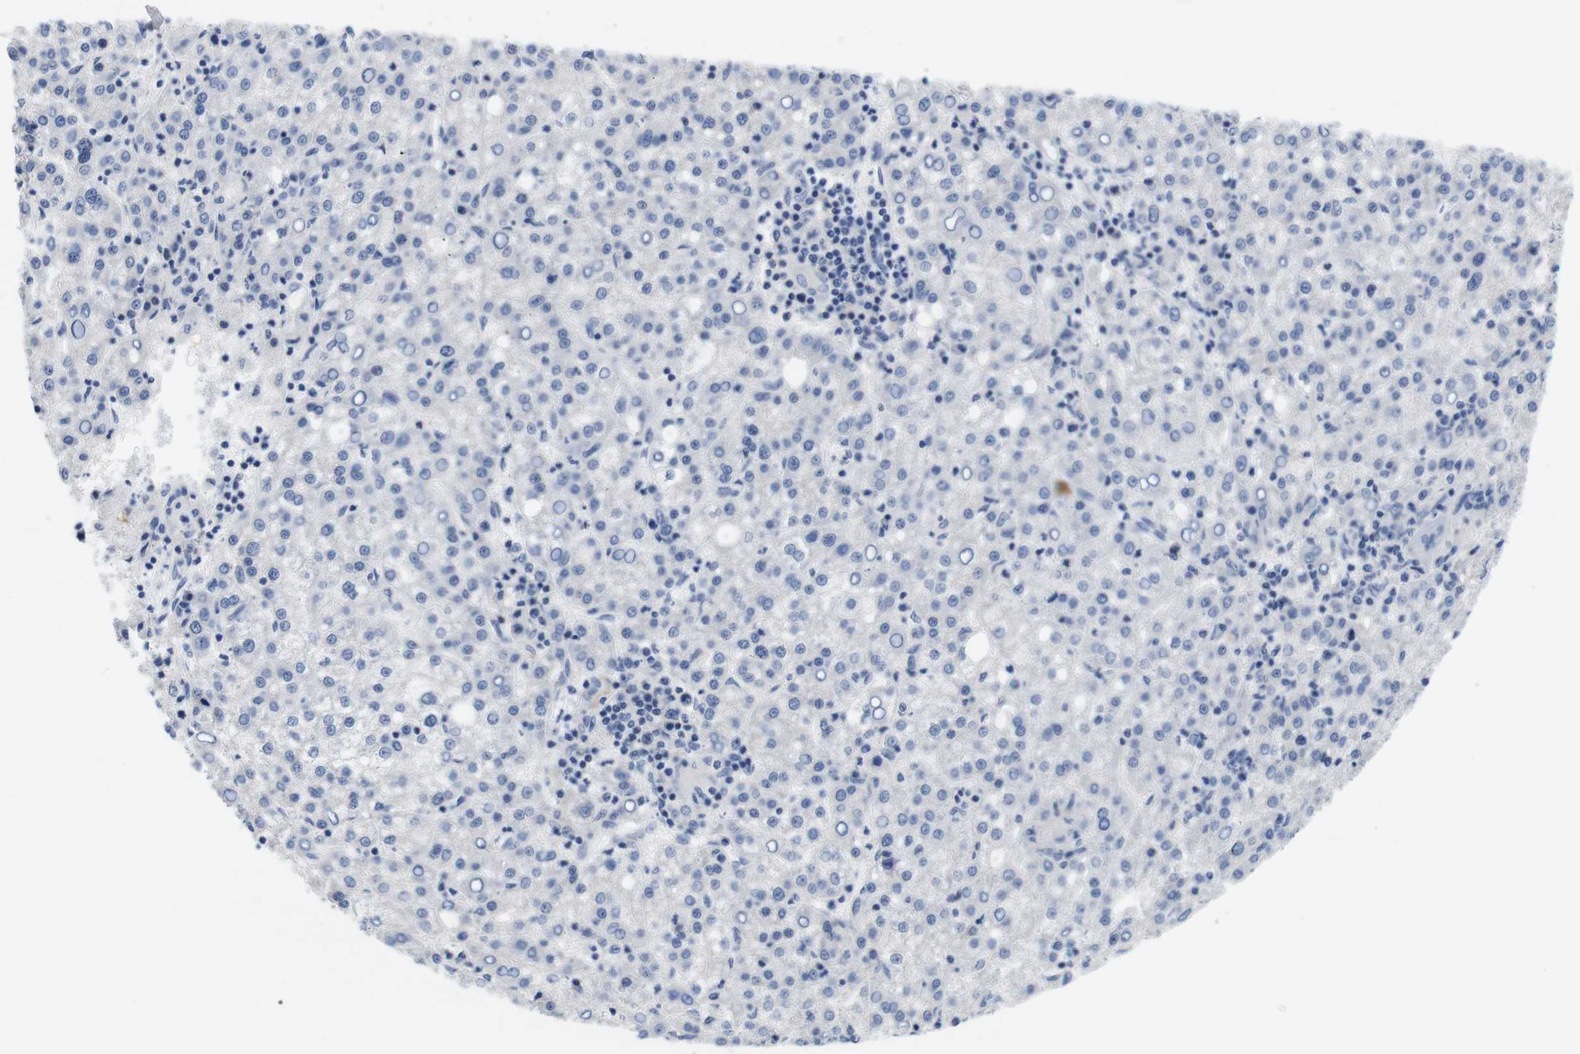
{"staining": {"intensity": "negative", "quantity": "none", "location": "none"}, "tissue": "liver cancer", "cell_type": "Tumor cells", "image_type": "cancer", "snomed": [{"axis": "morphology", "description": "Carcinoma, Hepatocellular, NOS"}, {"axis": "topography", "description": "Liver"}], "caption": "Hepatocellular carcinoma (liver) was stained to show a protein in brown. There is no significant staining in tumor cells.", "gene": "SCRIB", "patient": {"sex": "female", "age": 58}}